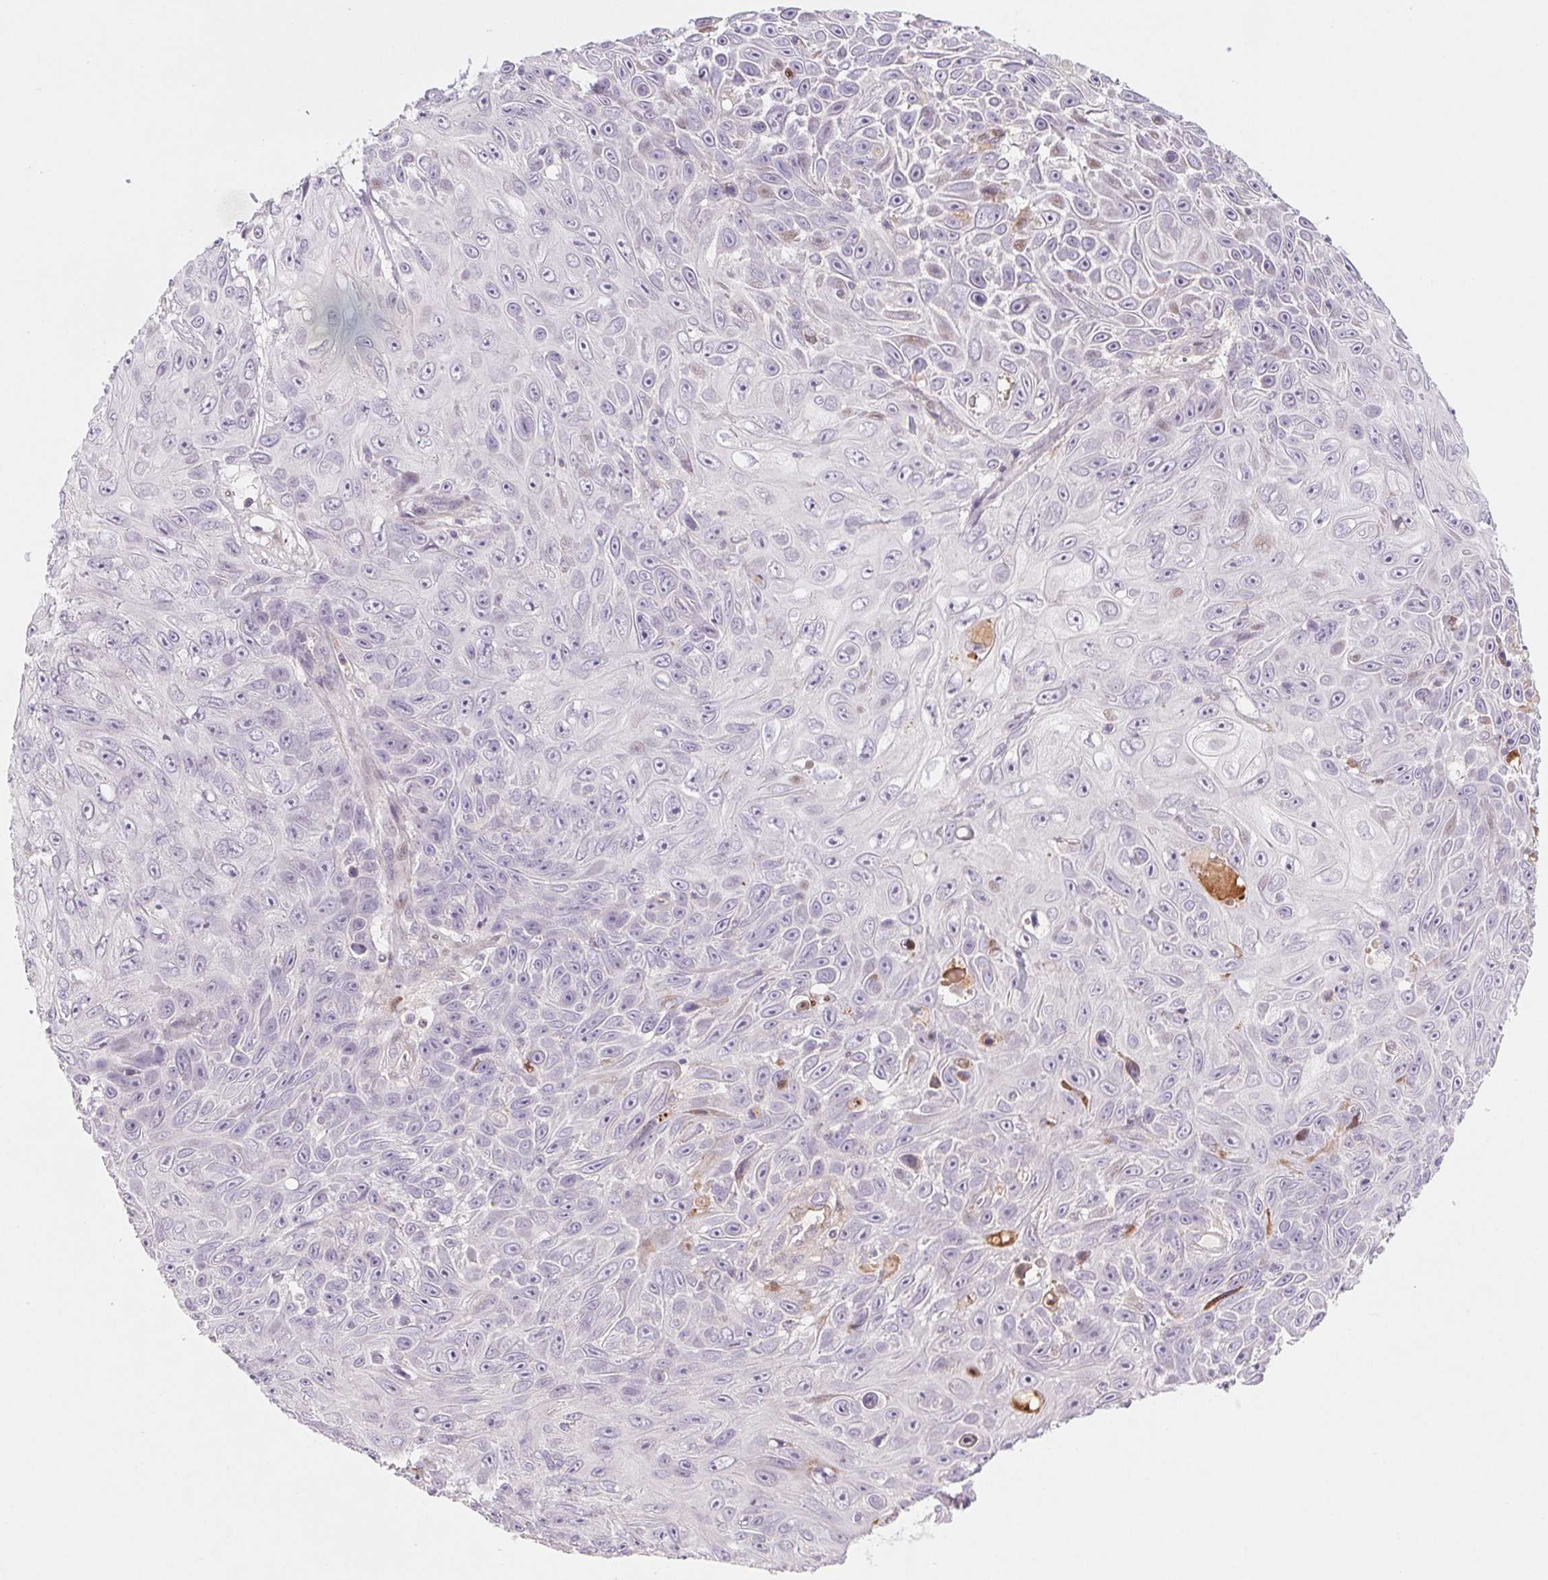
{"staining": {"intensity": "negative", "quantity": "none", "location": "none"}, "tissue": "skin cancer", "cell_type": "Tumor cells", "image_type": "cancer", "snomed": [{"axis": "morphology", "description": "Squamous cell carcinoma, NOS"}, {"axis": "topography", "description": "Skin"}], "caption": "IHC of human skin cancer (squamous cell carcinoma) demonstrates no expression in tumor cells. The staining is performed using DAB brown chromogen with nuclei counter-stained in using hematoxylin.", "gene": "MS4A13", "patient": {"sex": "male", "age": 82}}